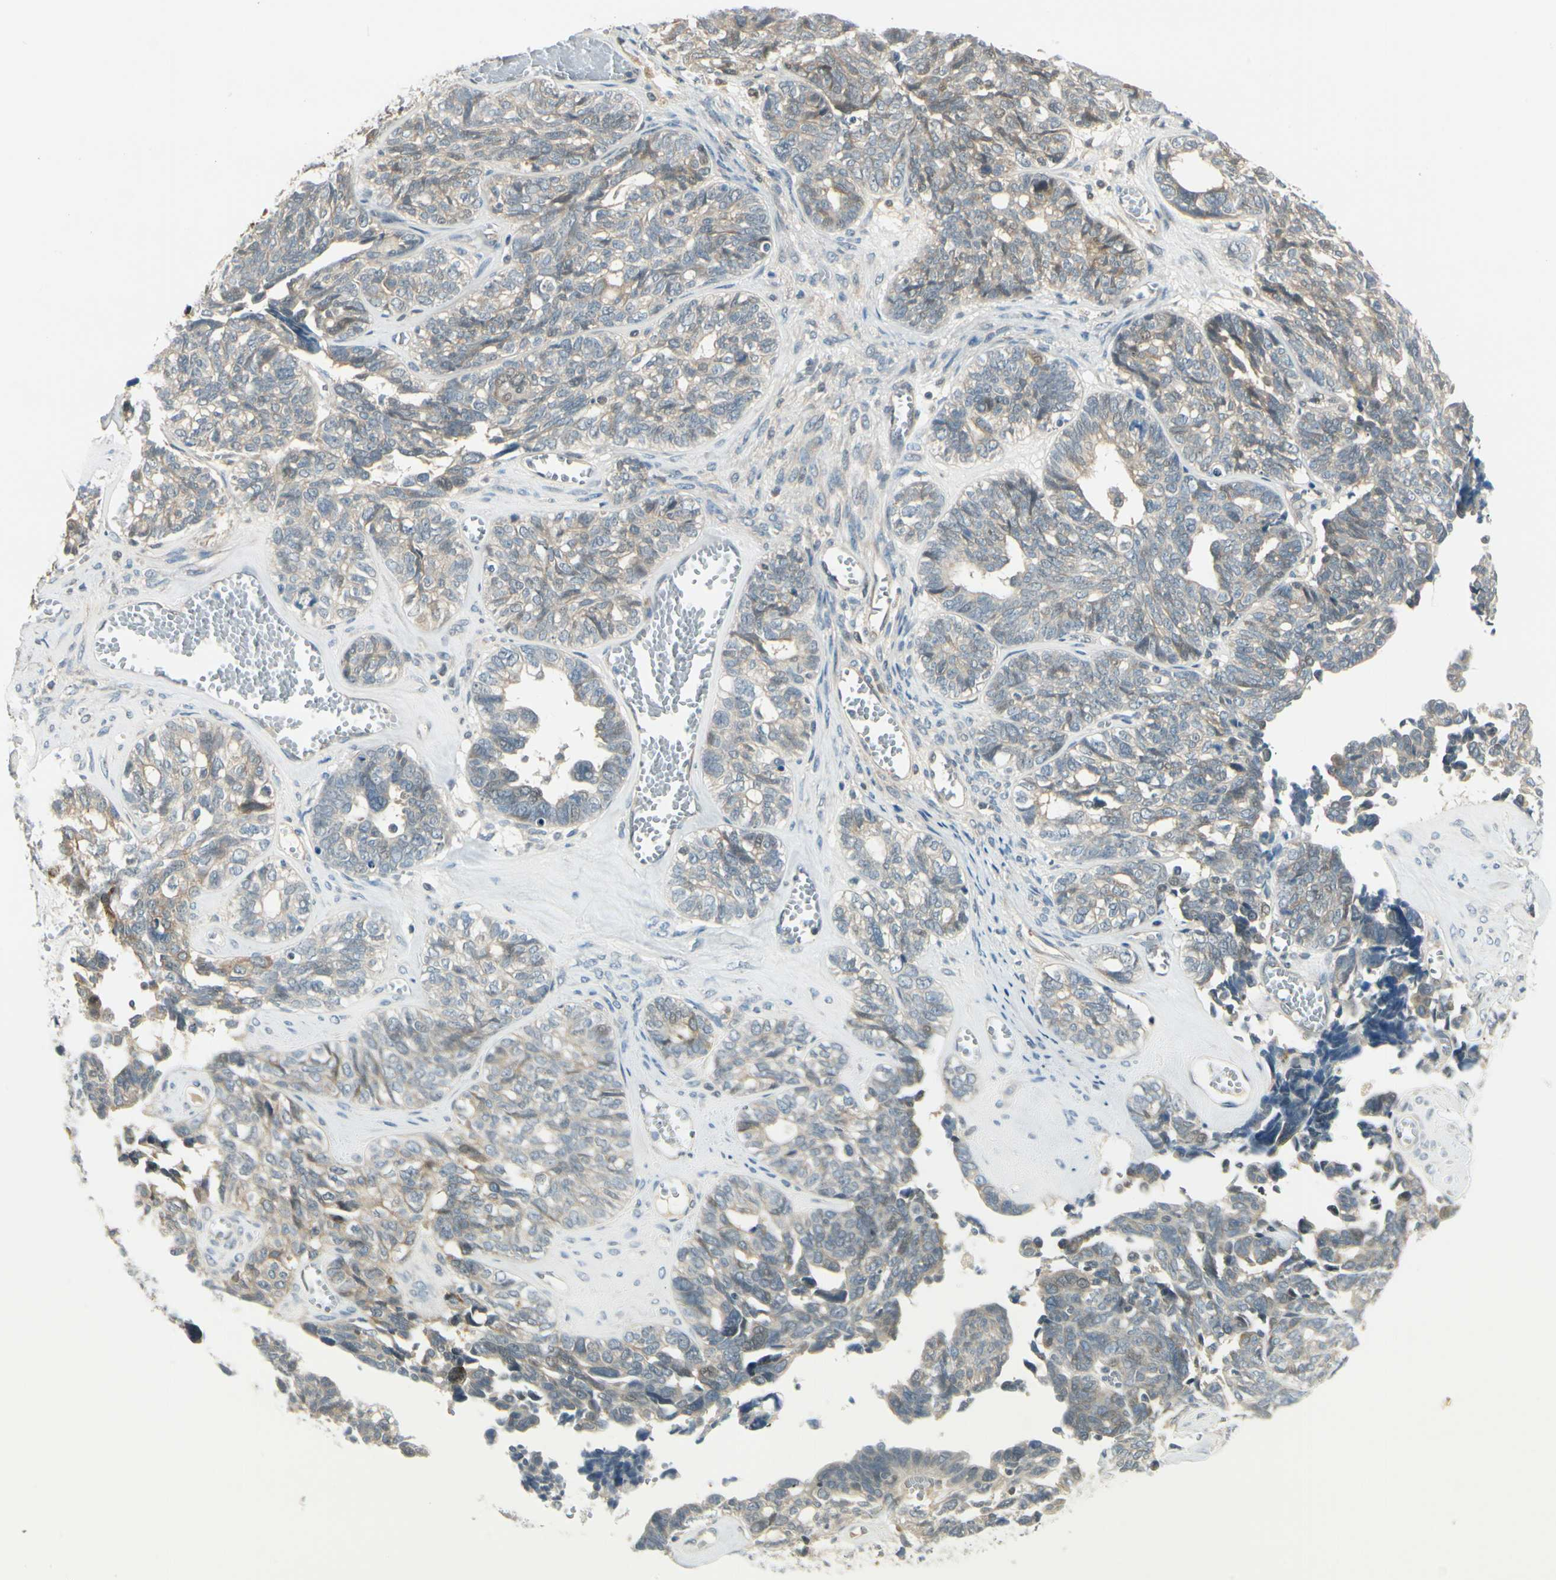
{"staining": {"intensity": "weak", "quantity": "25%-75%", "location": "cytoplasmic/membranous"}, "tissue": "ovarian cancer", "cell_type": "Tumor cells", "image_type": "cancer", "snomed": [{"axis": "morphology", "description": "Cystadenocarcinoma, serous, NOS"}, {"axis": "topography", "description": "Ovary"}], "caption": "High-magnification brightfield microscopy of serous cystadenocarcinoma (ovarian) stained with DAB (brown) and counterstained with hematoxylin (blue). tumor cells exhibit weak cytoplasmic/membranous expression is present in about25%-75% of cells.", "gene": "EPHB3", "patient": {"sex": "female", "age": 79}}